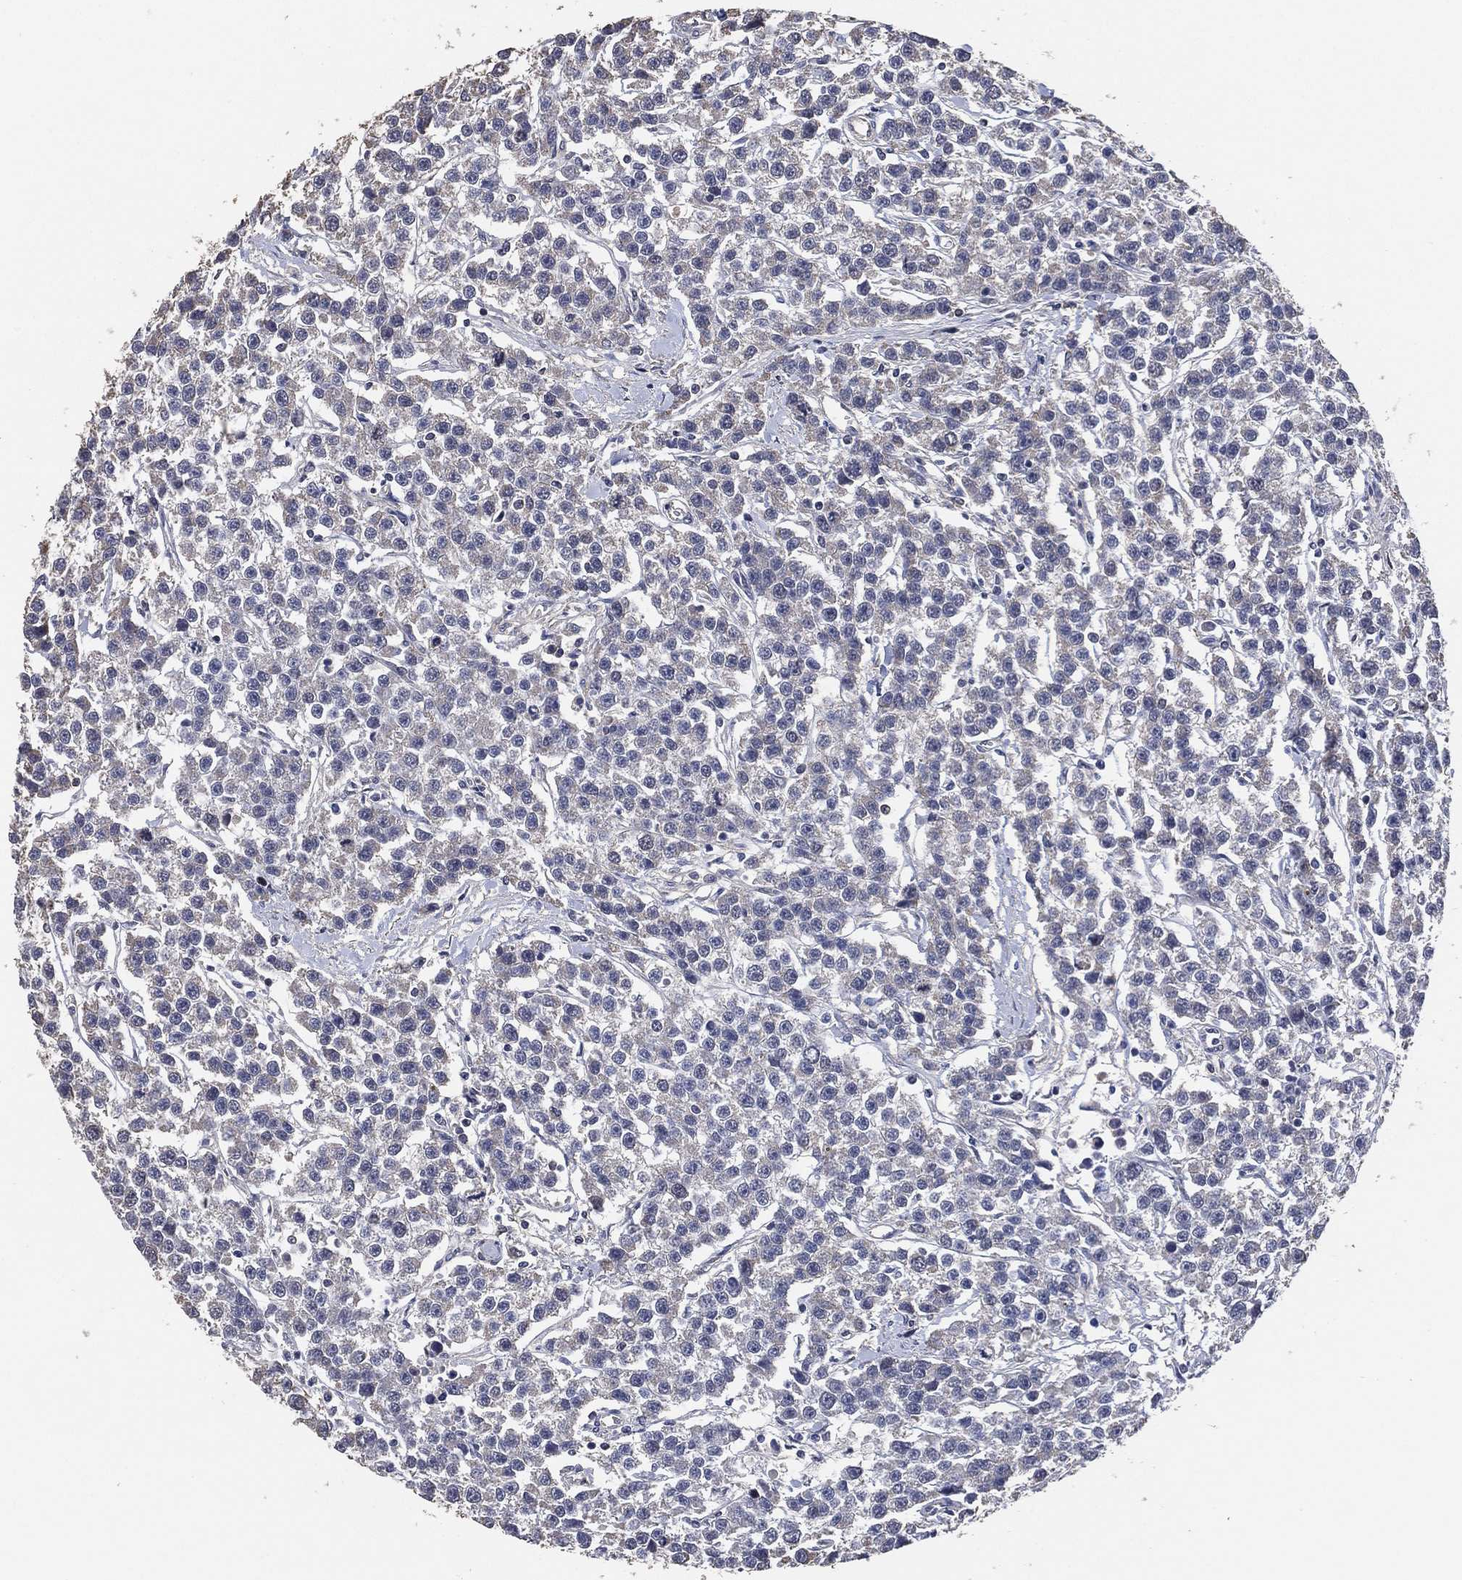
{"staining": {"intensity": "negative", "quantity": "none", "location": "none"}, "tissue": "testis cancer", "cell_type": "Tumor cells", "image_type": "cancer", "snomed": [{"axis": "morphology", "description": "Seminoma, NOS"}, {"axis": "topography", "description": "Testis"}], "caption": "An image of human seminoma (testis) is negative for staining in tumor cells.", "gene": "KLK5", "patient": {"sex": "male", "age": 59}}